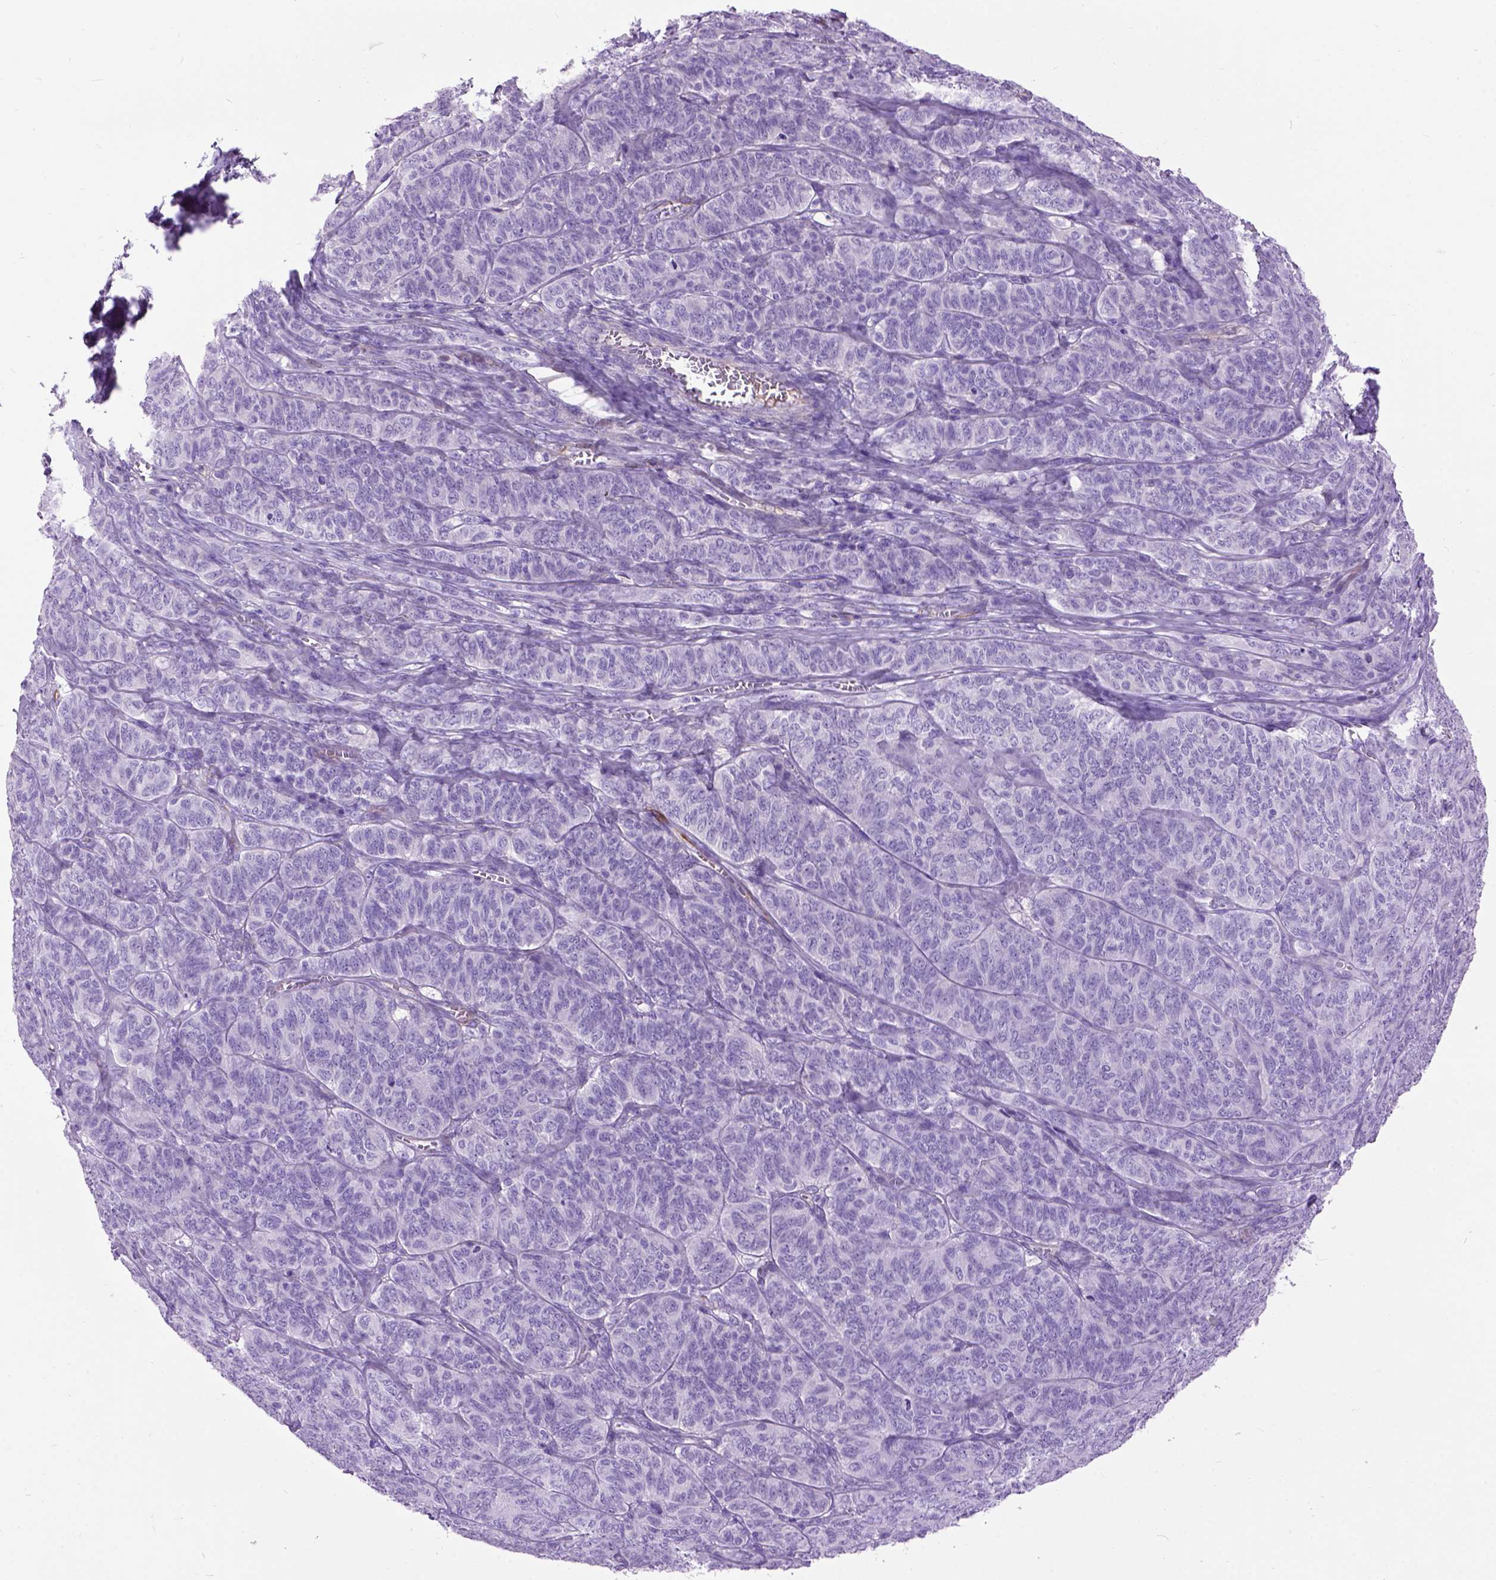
{"staining": {"intensity": "negative", "quantity": "none", "location": "none"}, "tissue": "ovarian cancer", "cell_type": "Tumor cells", "image_type": "cancer", "snomed": [{"axis": "morphology", "description": "Carcinoma, endometroid"}, {"axis": "topography", "description": "Ovary"}], "caption": "Immunohistochemistry of human ovarian endometroid carcinoma demonstrates no expression in tumor cells.", "gene": "MAPT", "patient": {"sex": "female", "age": 80}}